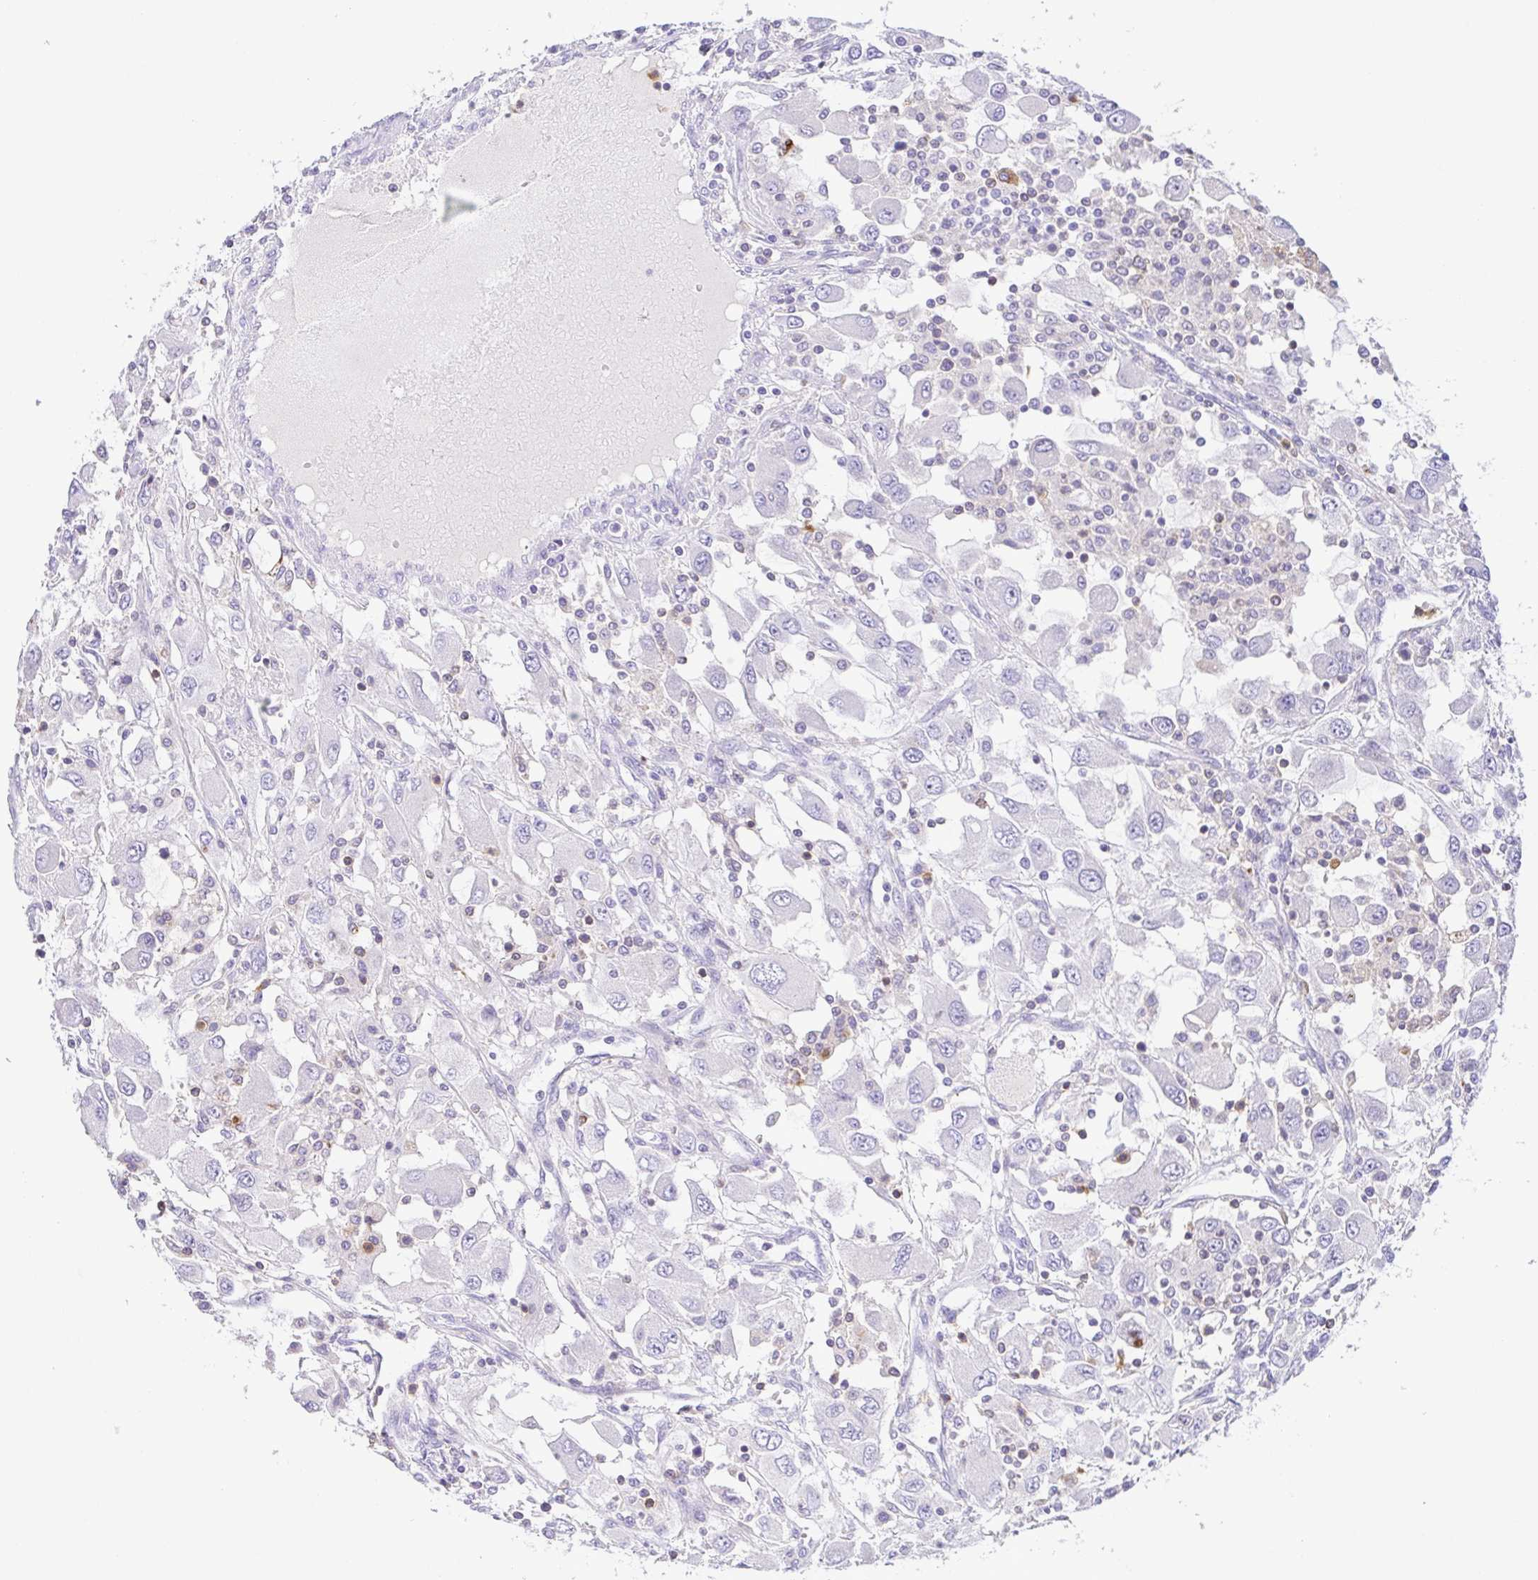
{"staining": {"intensity": "negative", "quantity": "none", "location": "none"}, "tissue": "renal cancer", "cell_type": "Tumor cells", "image_type": "cancer", "snomed": [{"axis": "morphology", "description": "Adenocarcinoma, NOS"}, {"axis": "topography", "description": "Kidney"}], "caption": "Immunohistochemical staining of renal cancer (adenocarcinoma) shows no significant staining in tumor cells. (Brightfield microscopy of DAB (3,3'-diaminobenzidine) immunohistochemistry (IHC) at high magnification).", "gene": "PGLYRP1", "patient": {"sex": "female", "age": 67}}